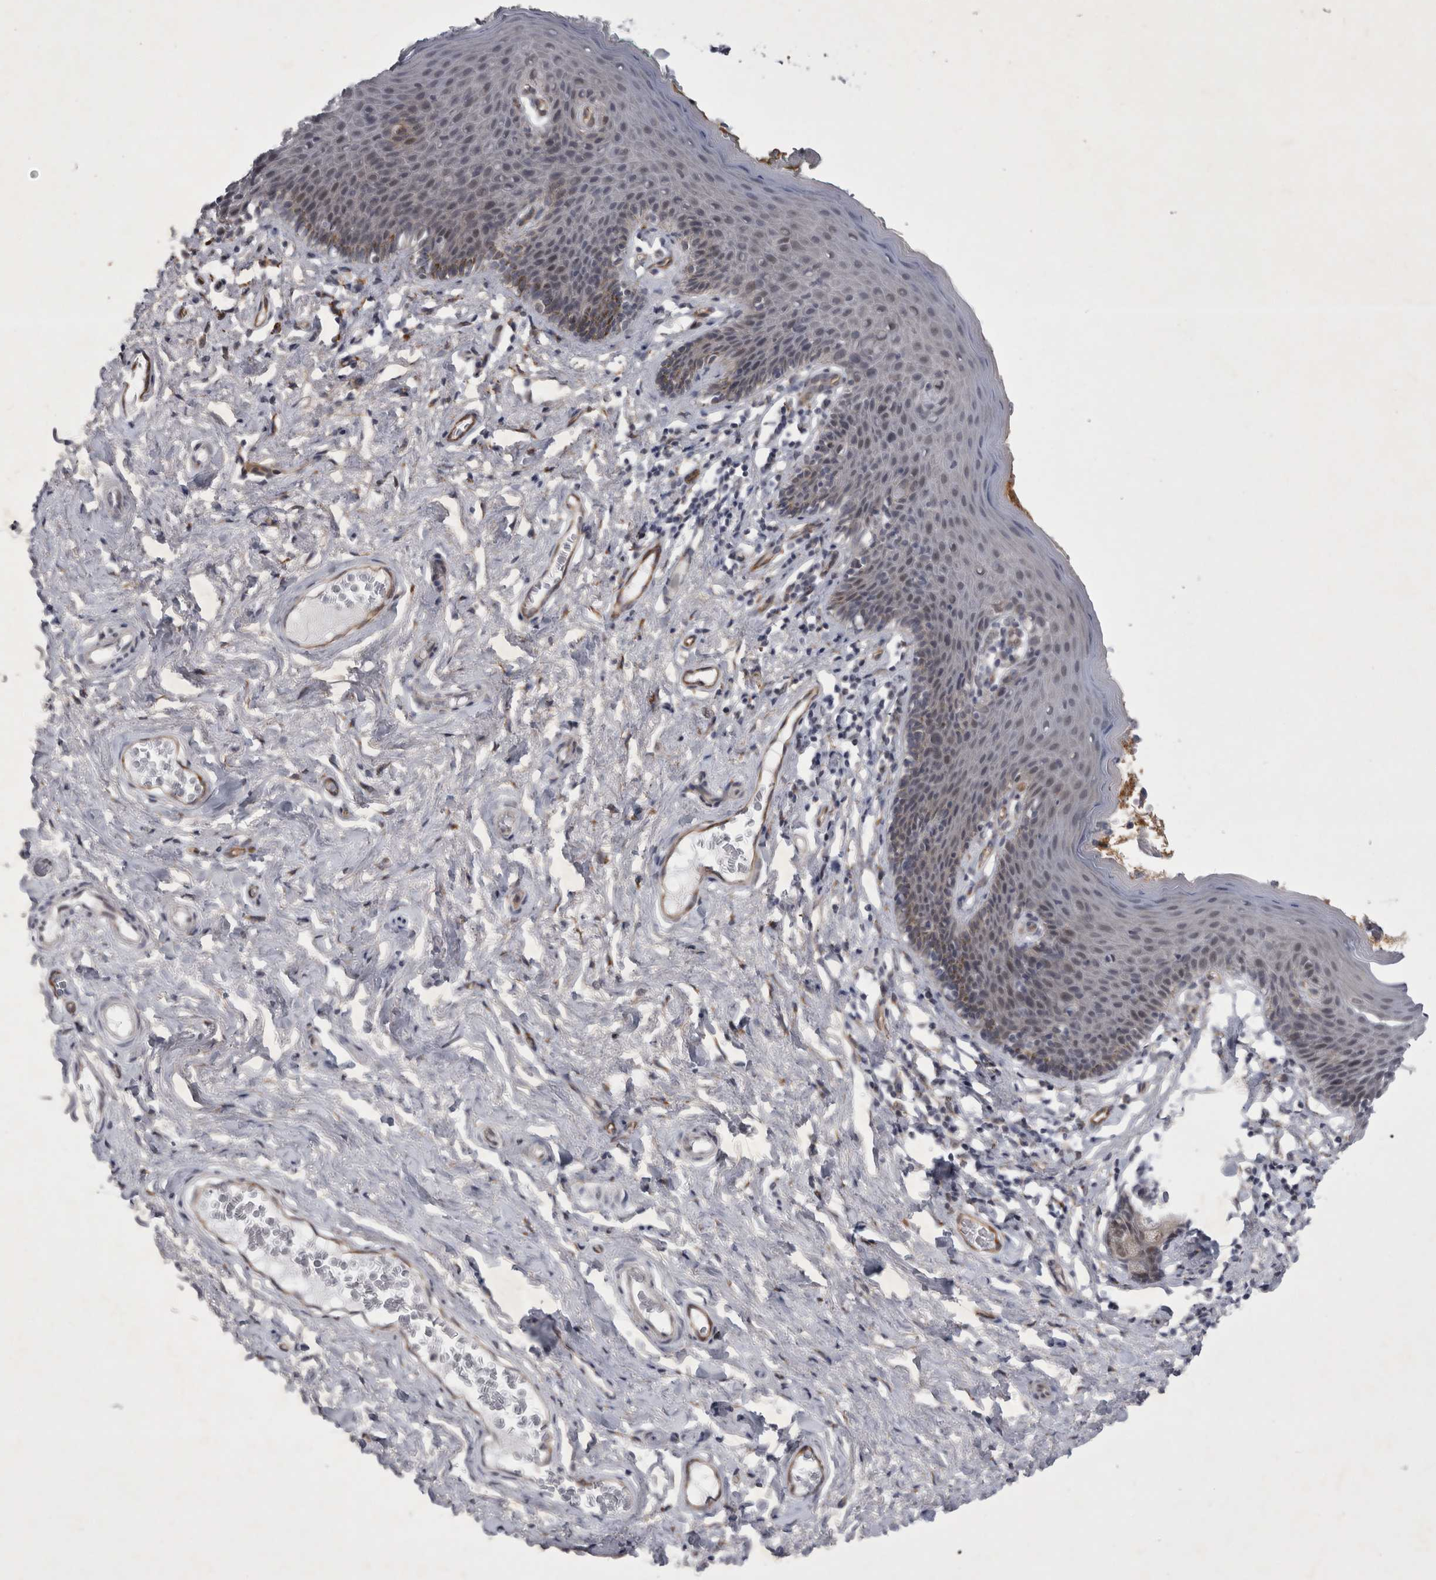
{"staining": {"intensity": "weak", "quantity": "25%-75%", "location": "cytoplasmic/membranous,nuclear"}, "tissue": "skin", "cell_type": "Epidermal cells", "image_type": "normal", "snomed": [{"axis": "morphology", "description": "Normal tissue, NOS"}, {"axis": "topography", "description": "Vulva"}], "caption": "This histopathology image demonstrates immunohistochemistry staining of unremarkable human skin, with low weak cytoplasmic/membranous,nuclear staining in approximately 25%-75% of epidermal cells.", "gene": "PARP11", "patient": {"sex": "female", "age": 66}}